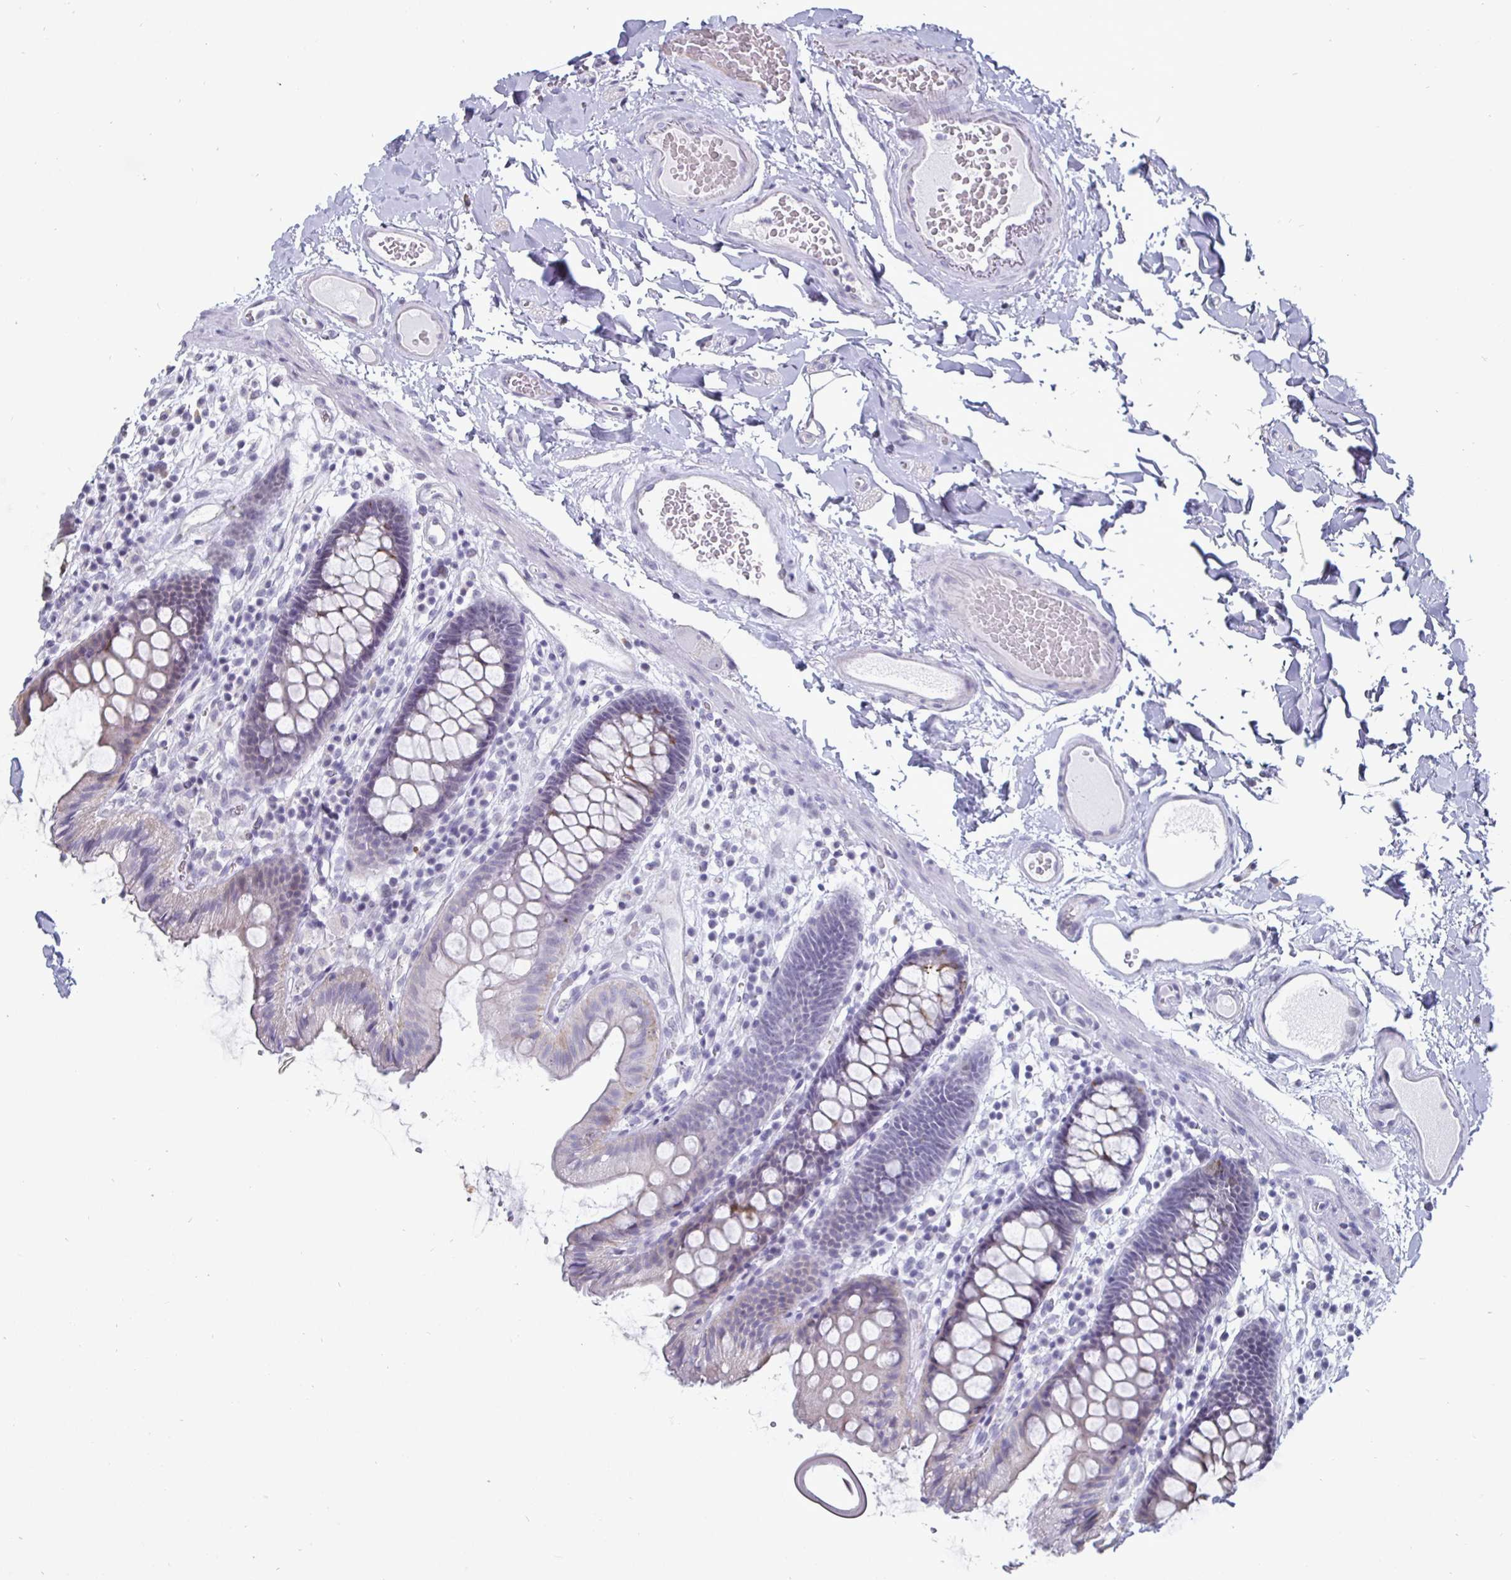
{"staining": {"intensity": "negative", "quantity": "none", "location": "none"}, "tissue": "colon", "cell_type": "Endothelial cells", "image_type": "normal", "snomed": [{"axis": "morphology", "description": "Normal tissue, NOS"}, {"axis": "topography", "description": "Colon"}], "caption": "Immunohistochemical staining of normal human colon demonstrates no significant staining in endothelial cells. (IHC, brightfield microscopy, high magnification).", "gene": "OOSP2", "patient": {"sex": "male", "age": 84}}